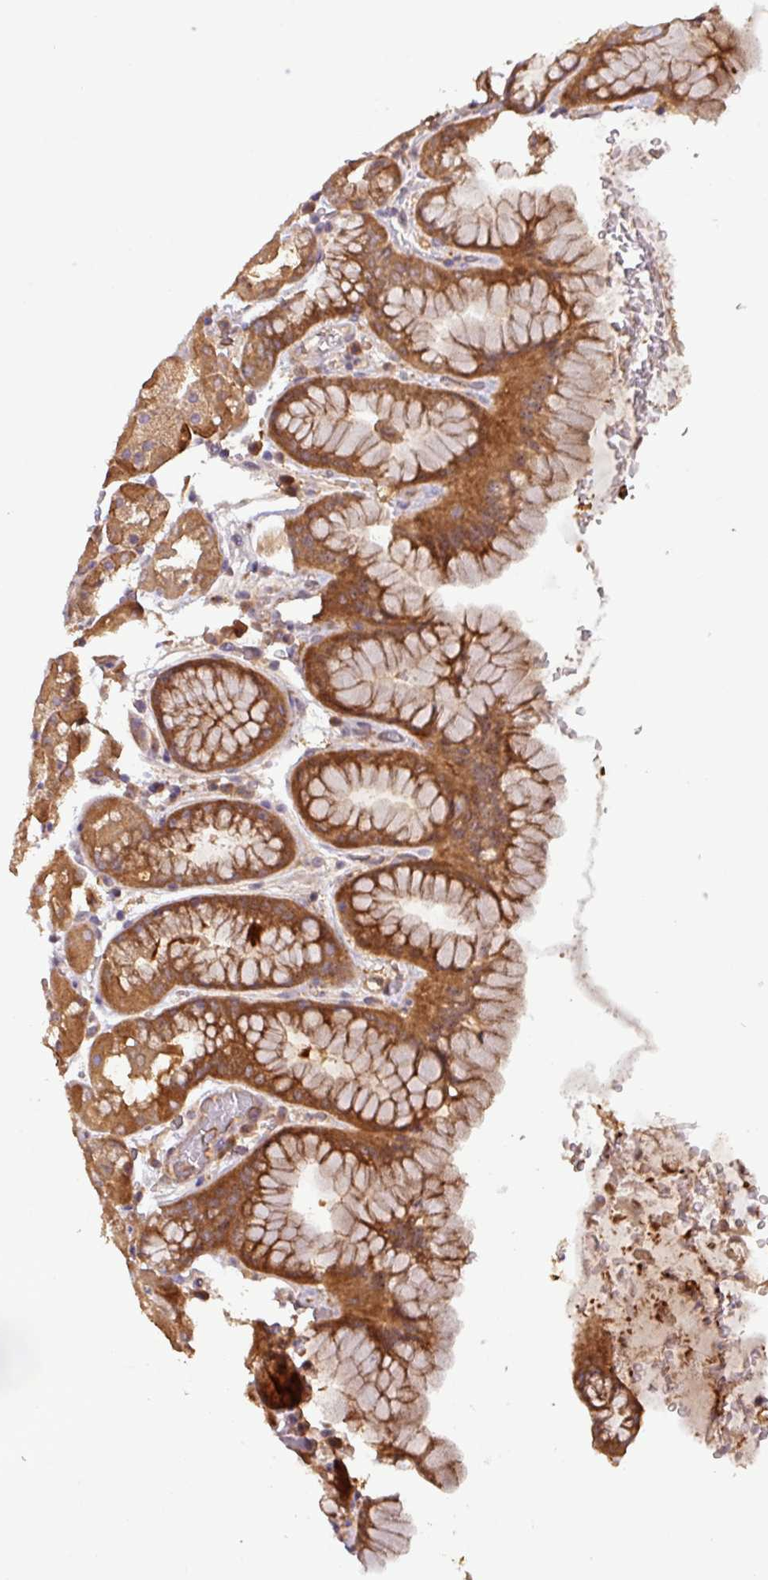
{"staining": {"intensity": "strong", "quantity": ">75%", "location": "cytoplasmic/membranous"}, "tissue": "stomach", "cell_type": "Glandular cells", "image_type": "normal", "snomed": [{"axis": "morphology", "description": "Normal tissue, NOS"}, {"axis": "topography", "description": "Stomach, upper"}, {"axis": "topography", "description": "Stomach, lower"}], "caption": "High-power microscopy captured an immunohistochemistry photomicrograph of unremarkable stomach, revealing strong cytoplasmic/membranous positivity in approximately >75% of glandular cells. The staining was performed using DAB, with brown indicating positive protein expression. Nuclei are stained blue with hematoxylin.", "gene": "SIRPB2", "patient": {"sex": "male", "age": 67}}